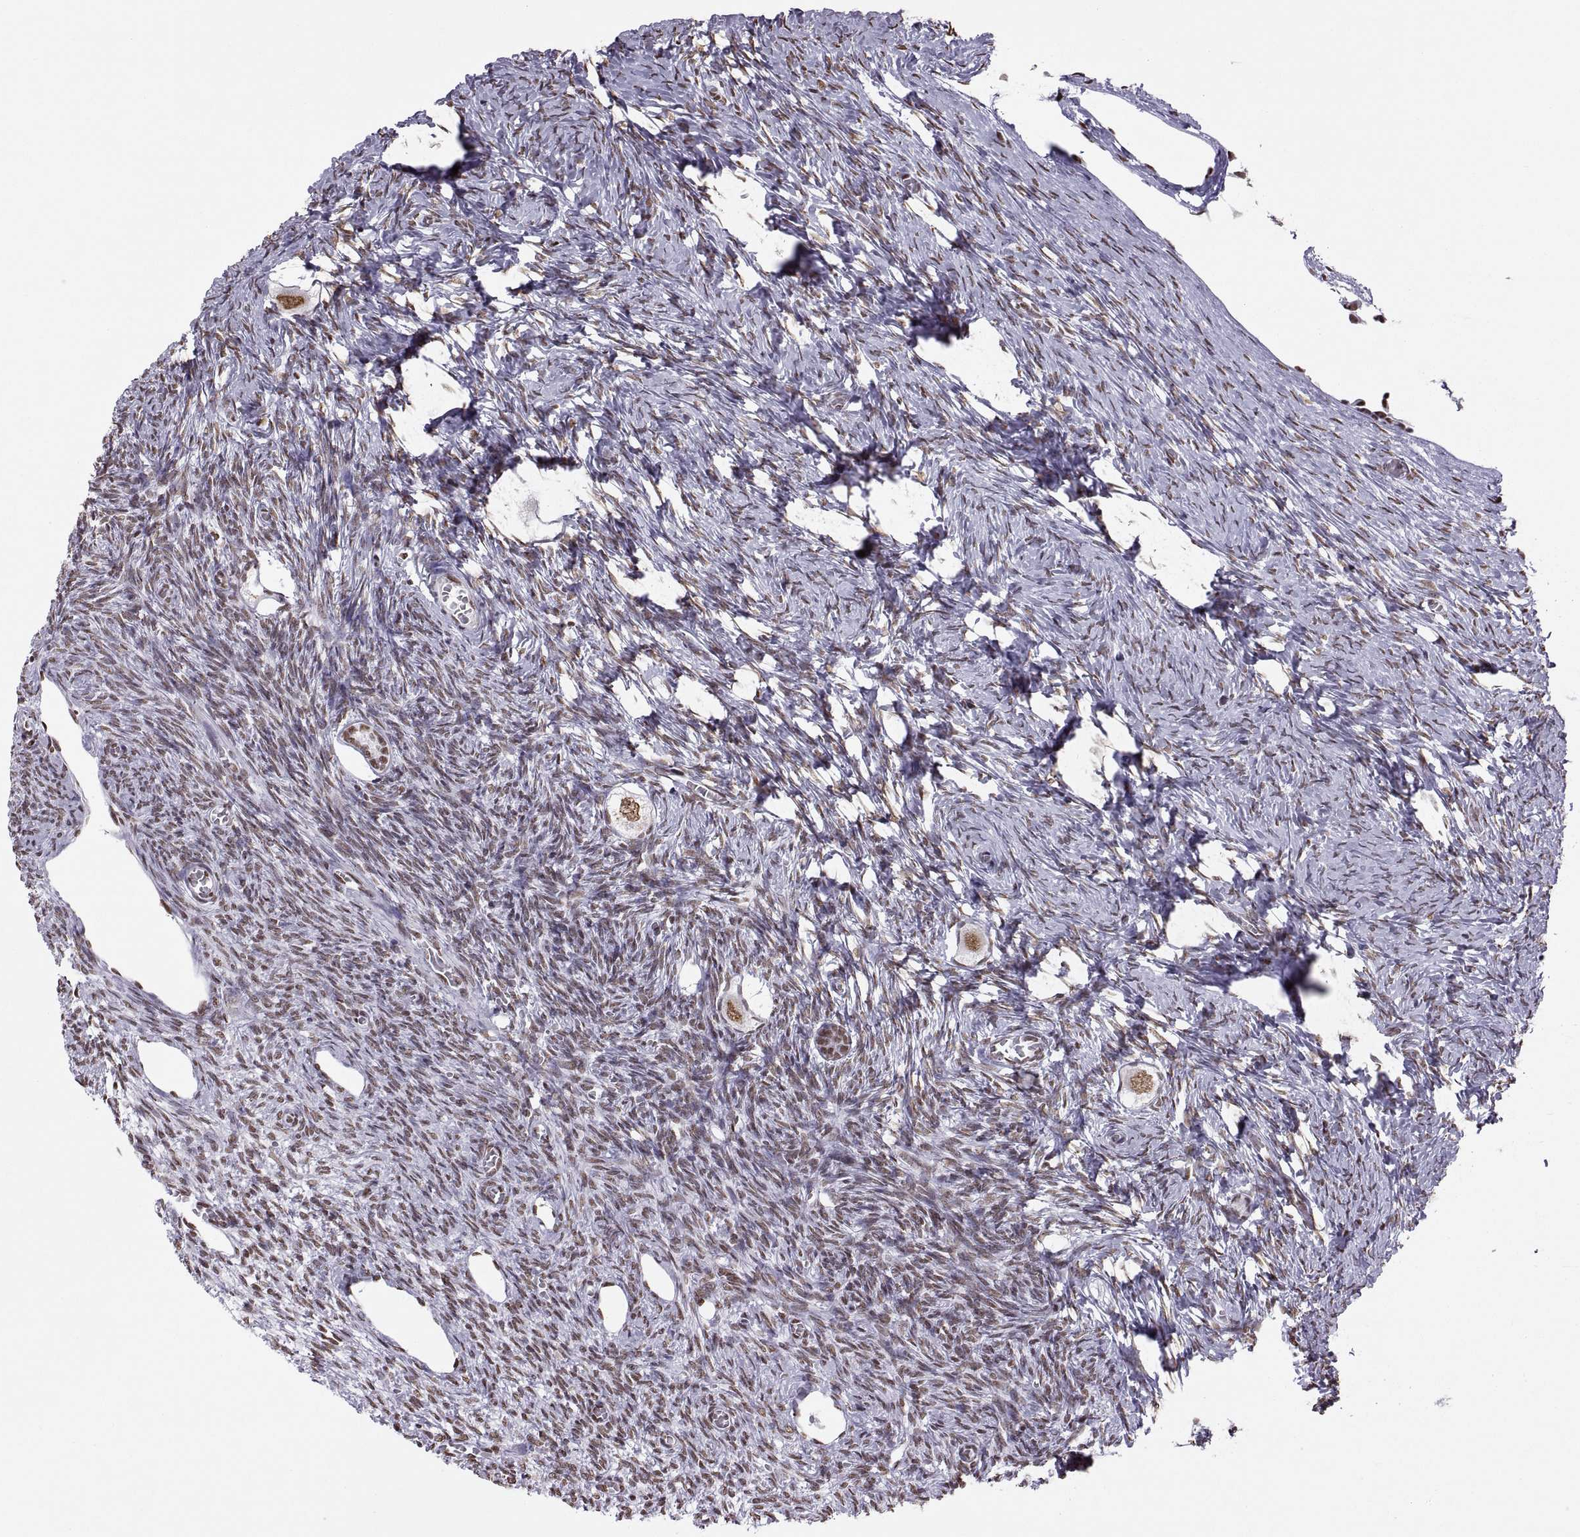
{"staining": {"intensity": "moderate", "quantity": "25%-75%", "location": "nuclear"}, "tissue": "ovary", "cell_type": "Follicle cells", "image_type": "normal", "snomed": [{"axis": "morphology", "description": "Normal tissue, NOS"}, {"axis": "topography", "description": "Ovary"}], "caption": "Protein staining exhibits moderate nuclear expression in about 25%-75% of follicle cells in benign ovary.", "gene": "SNAI1", "patient": {"sex": "female", "age": 27}}